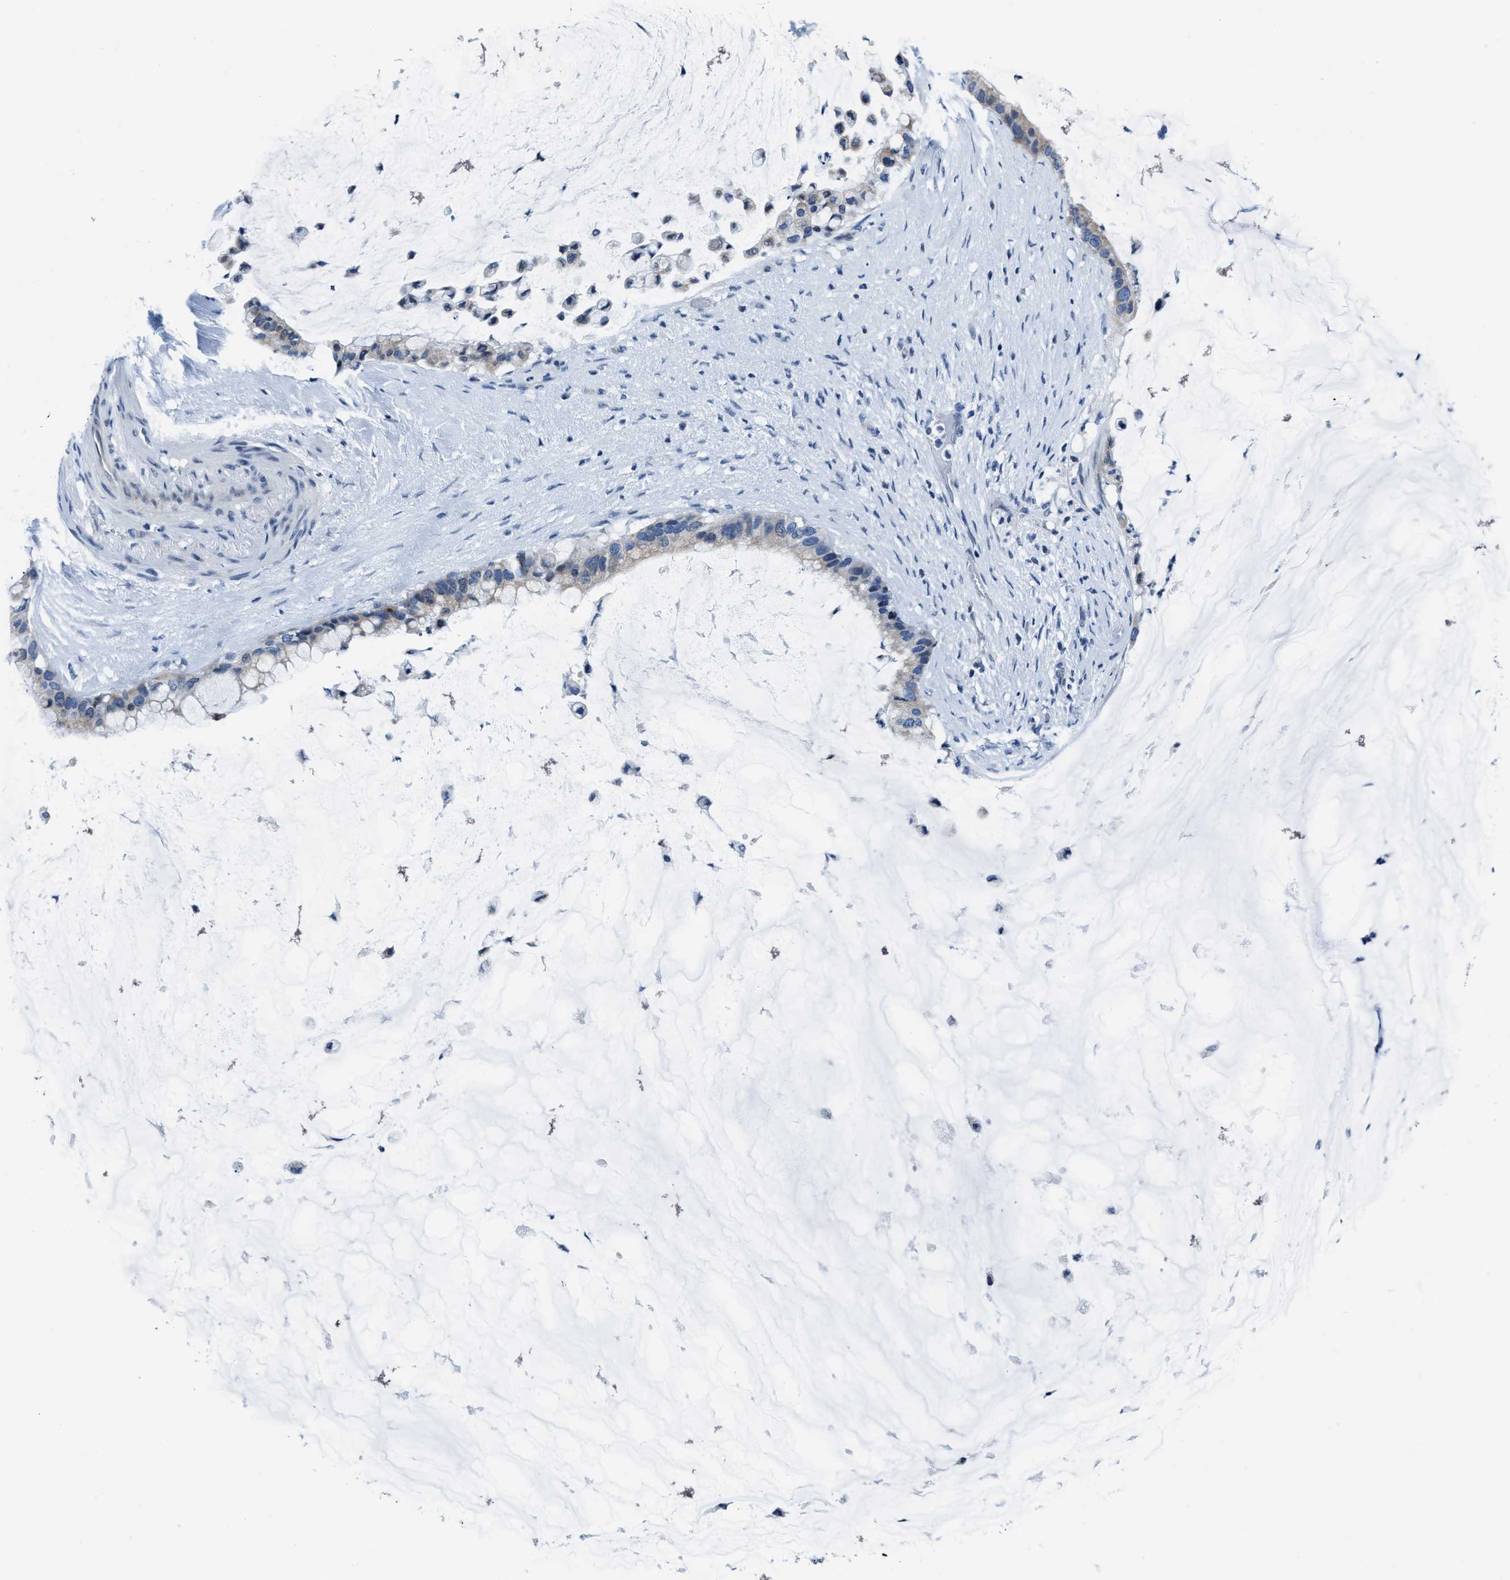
{"staining": {"intensity": "negative", "quantity": "none", "location": "none"}, "tissue": "pancreatic cancer", "cell_type": "Tumor cells", "image_type": "cancer", "snomed": [{"axis": "morphology", "description": "Adenocarcinoma, NOS"}, {"axis": "topography", "description": "Pancreas"}], "caption": "Photomicrograph shows no significant protein staining in tumor cells of pancreatic cancer. (DAB immunohistochemistry visualized using brightfield microscopy, high magnification).", "gene": "ASZ1", "patient": {"sex": "male", "age": 41}}